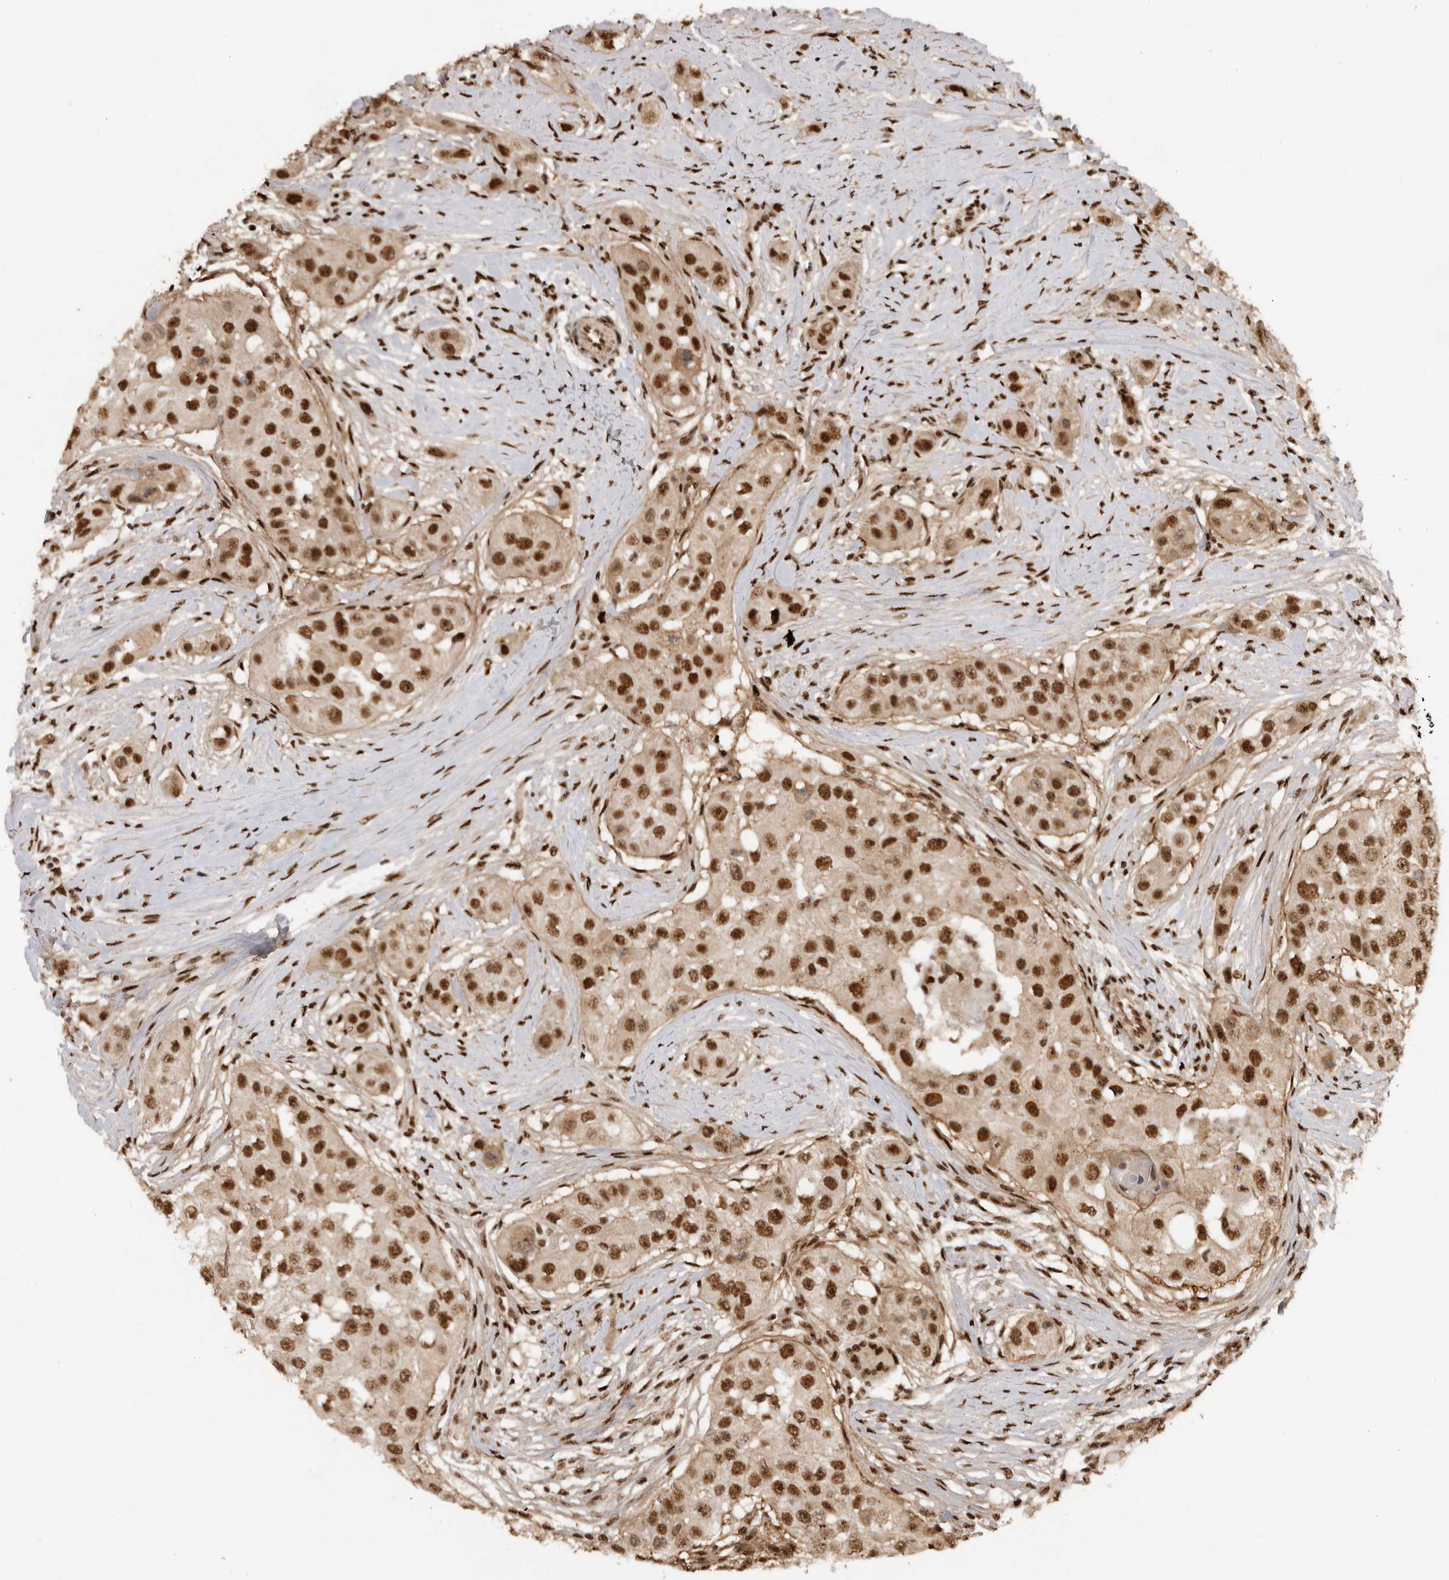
{"staining": {"intensity": "strong", "quantity": ">75%", "location": "nuclear"}, "tissue": "head and neck cancer", "cell_type": "Tumor cells", "image_type": "cancer", "snomed": [{"axis": "morphology", "description": "Normal tissue, NOS"}, {"axis": "morphology", "description": "Squamous cell carcinoma, NOS"}, {"axis": "topography", "description": "Skeletal muscle"}, {"axis": "topography", "description": "Head-Neck"}], "caption": "Brown immunohistochemical staining in human head and neck cancer shows strong nuclear staining in about >75% of tumor cells.", "gene": "PPP1R8", "patient": {"sex": "male", "age": 51}}